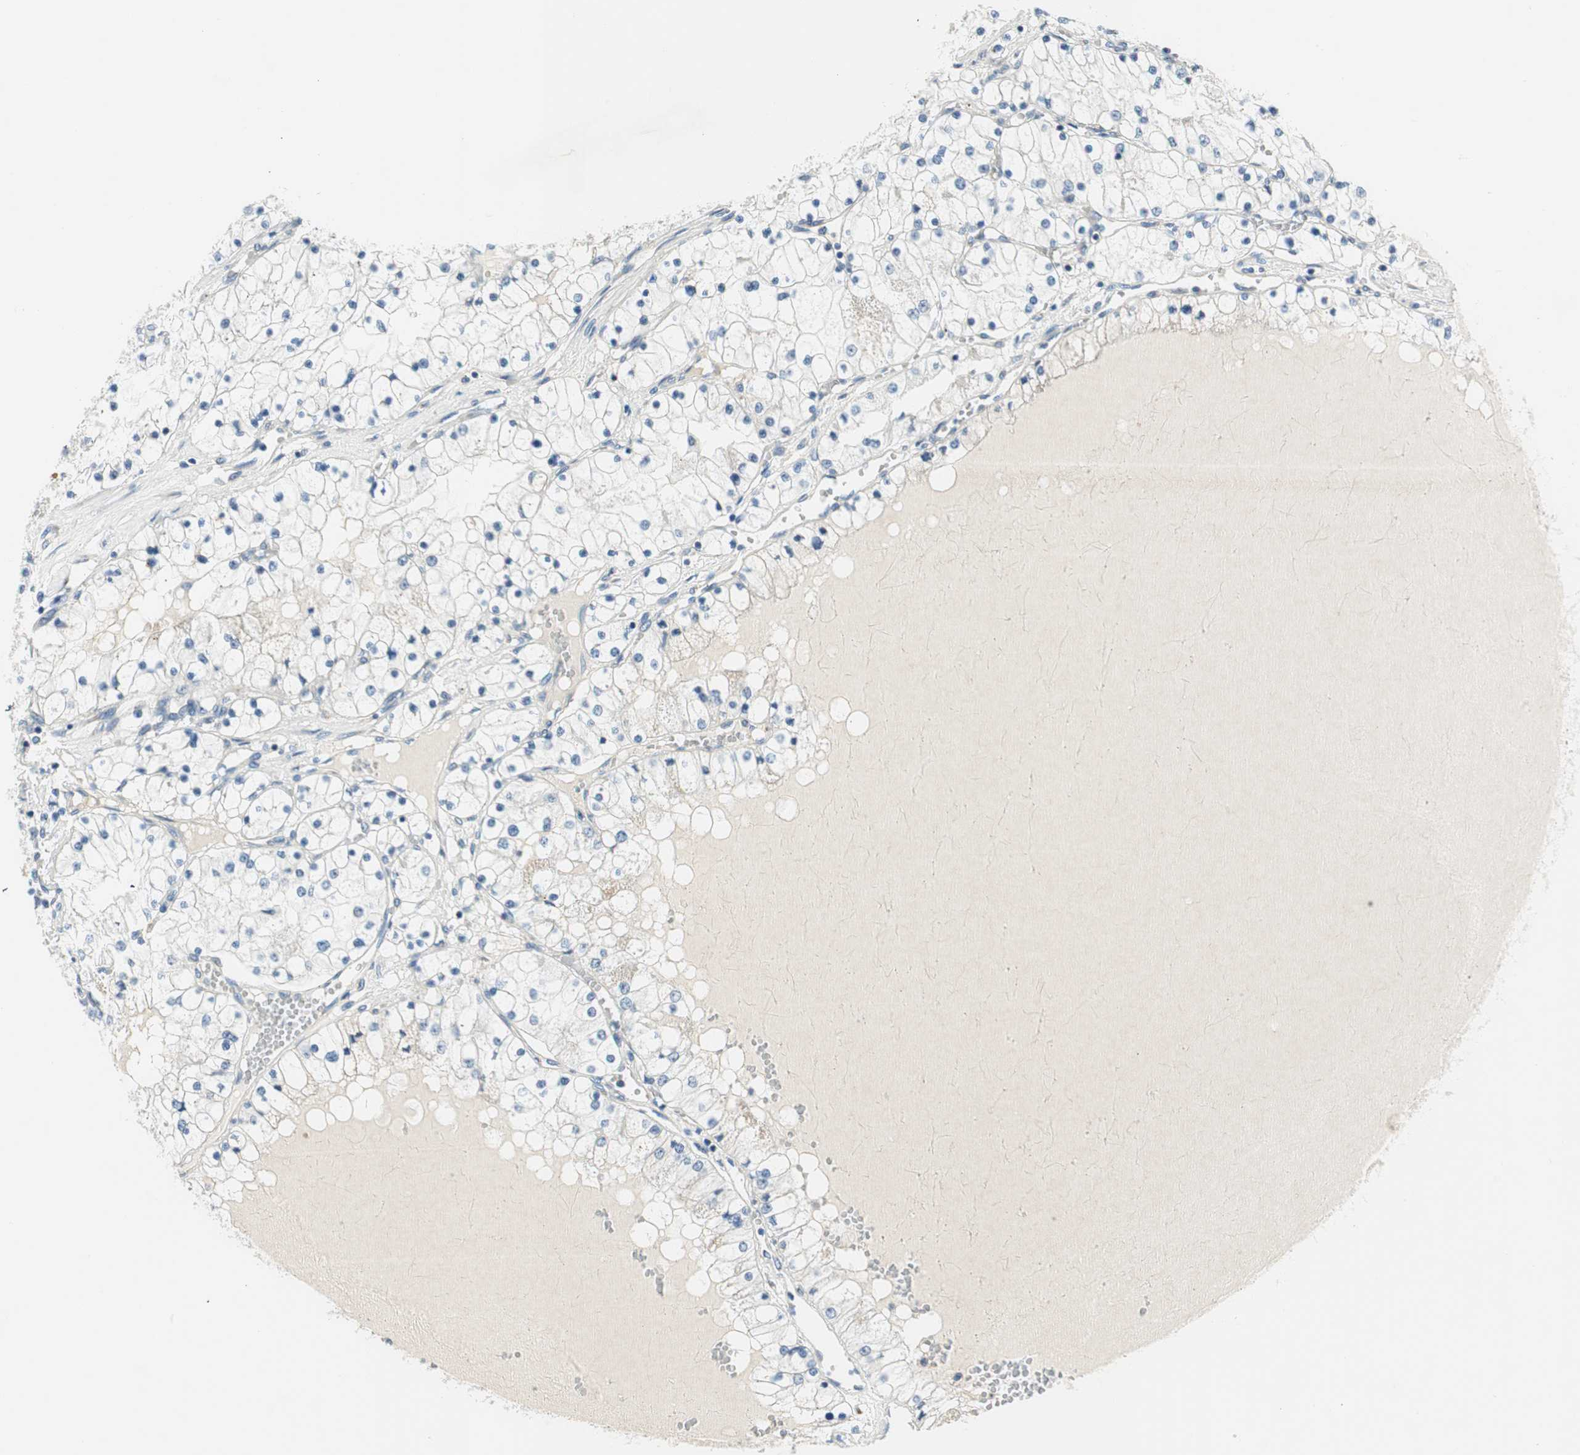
{"staining": {"intensity": "negative", "quantity": "none", "location": "none"}, "tissue": "renal cancer", "cell_type": "Tumor cells", "image_type": "cancer", "snomed": [{"axis": "morphology", "description": "Adenocarcinoma, NOS"}, {"axis": "topography", "description": "Kidney"}], "caption": "IHC image of neoplastic tissue: renal cancer stained with DAB (3,3'-diaminobenzidine) exhibits no significant protein positivity in tumor cells.", "gene": "TMF1", "patient": {"sex": "male", "age": 68}}